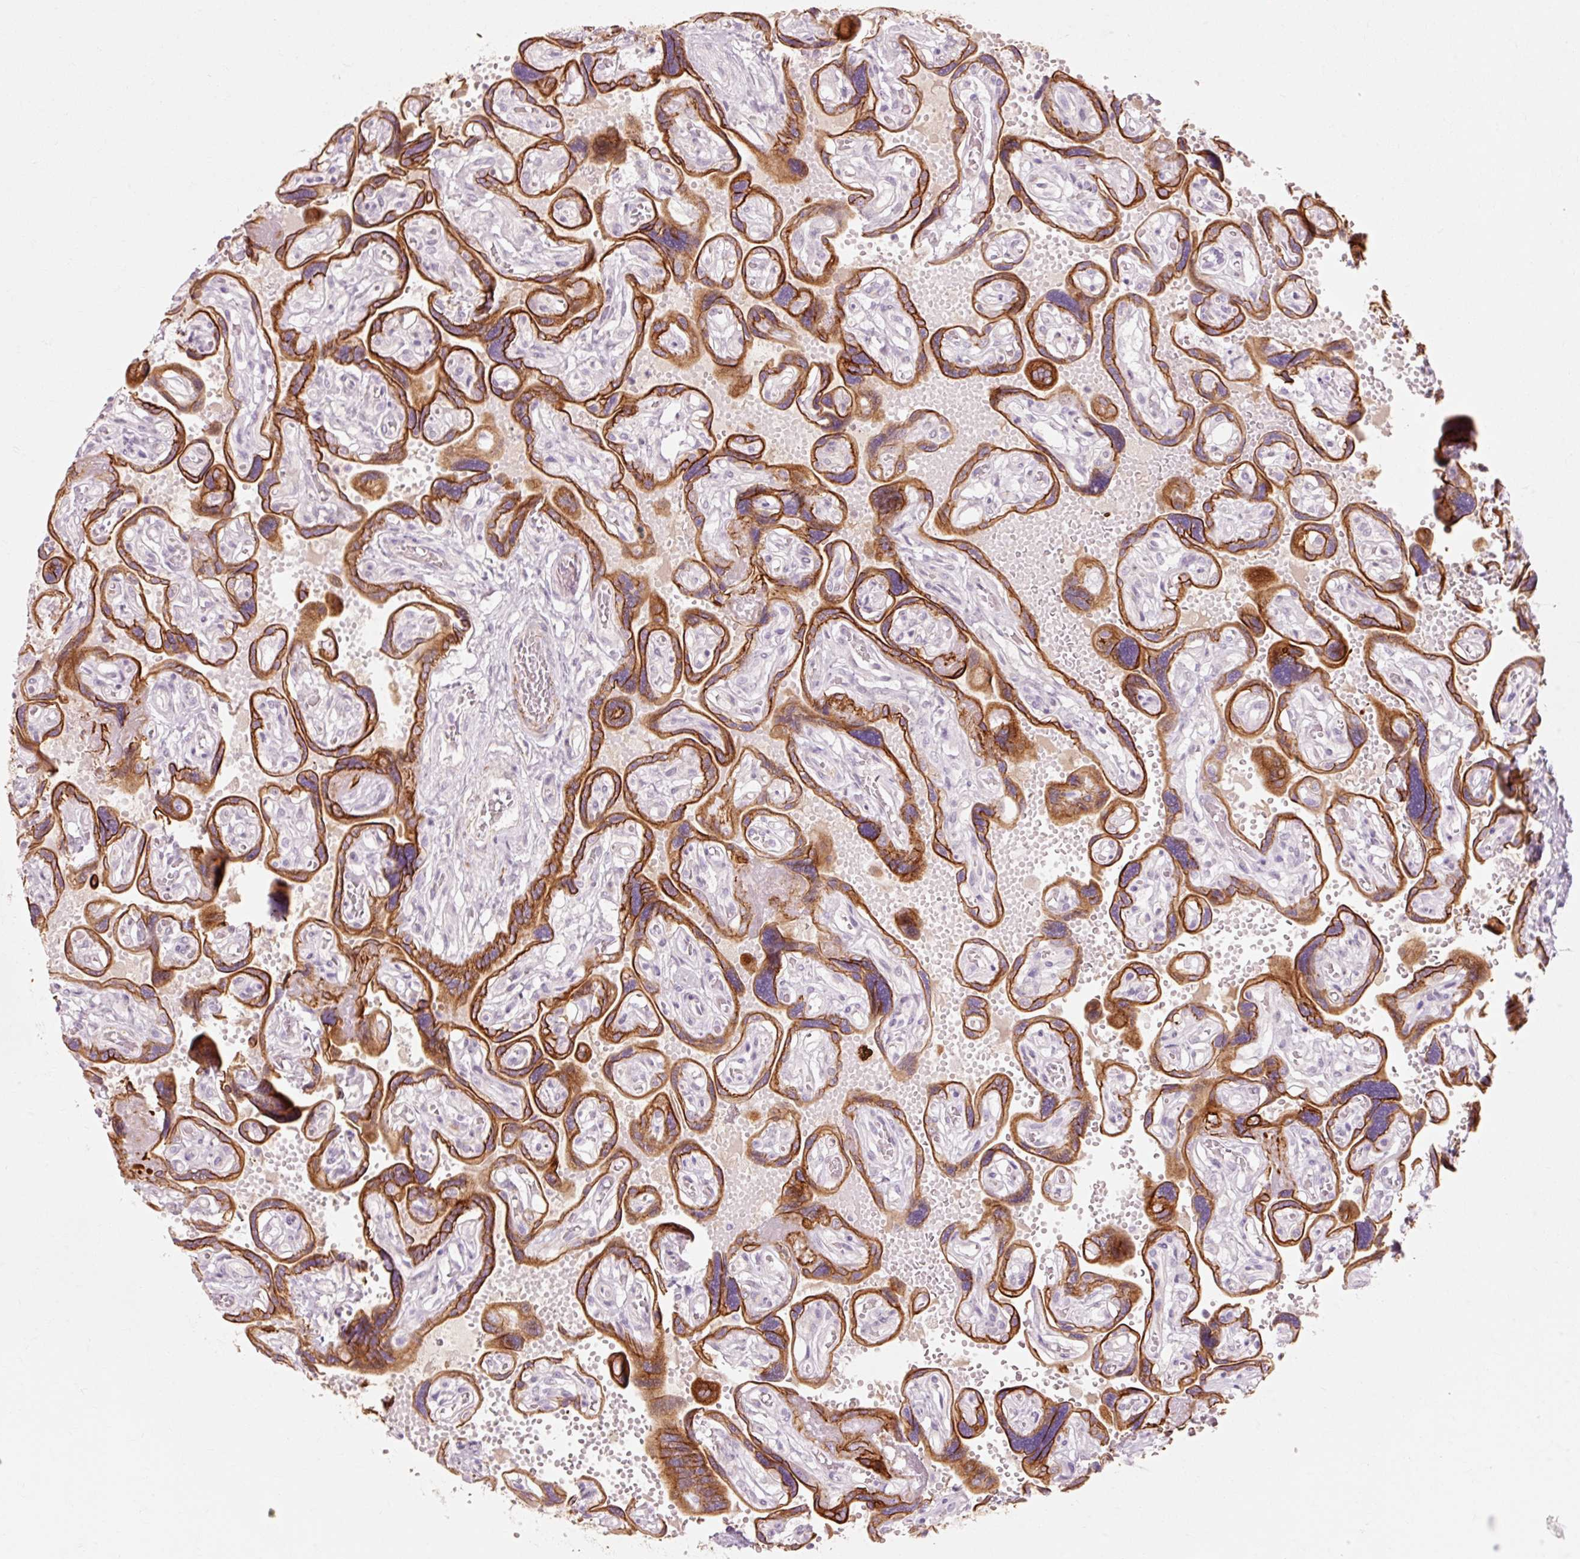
{"staining": {"intensity": "strong", "quantity": ">75%", "location": "cytoplasmic/membranous"}, "tissue": "placenta", "cell_type": "Trophoblastic cells", "image_type": "normal", "snomed": [{"axis": "morphology", "description": "Normal tissue, NOS"}, {"axis": "topography", "description": "Placenta"}], "caption": "Trophoblastic cells display high levels of strong cytoplasmic/membranous staining in about >75% of cells in benign placenta.", "gene": "TRIM73", "patient": {"sex": "female", "age": 32}}